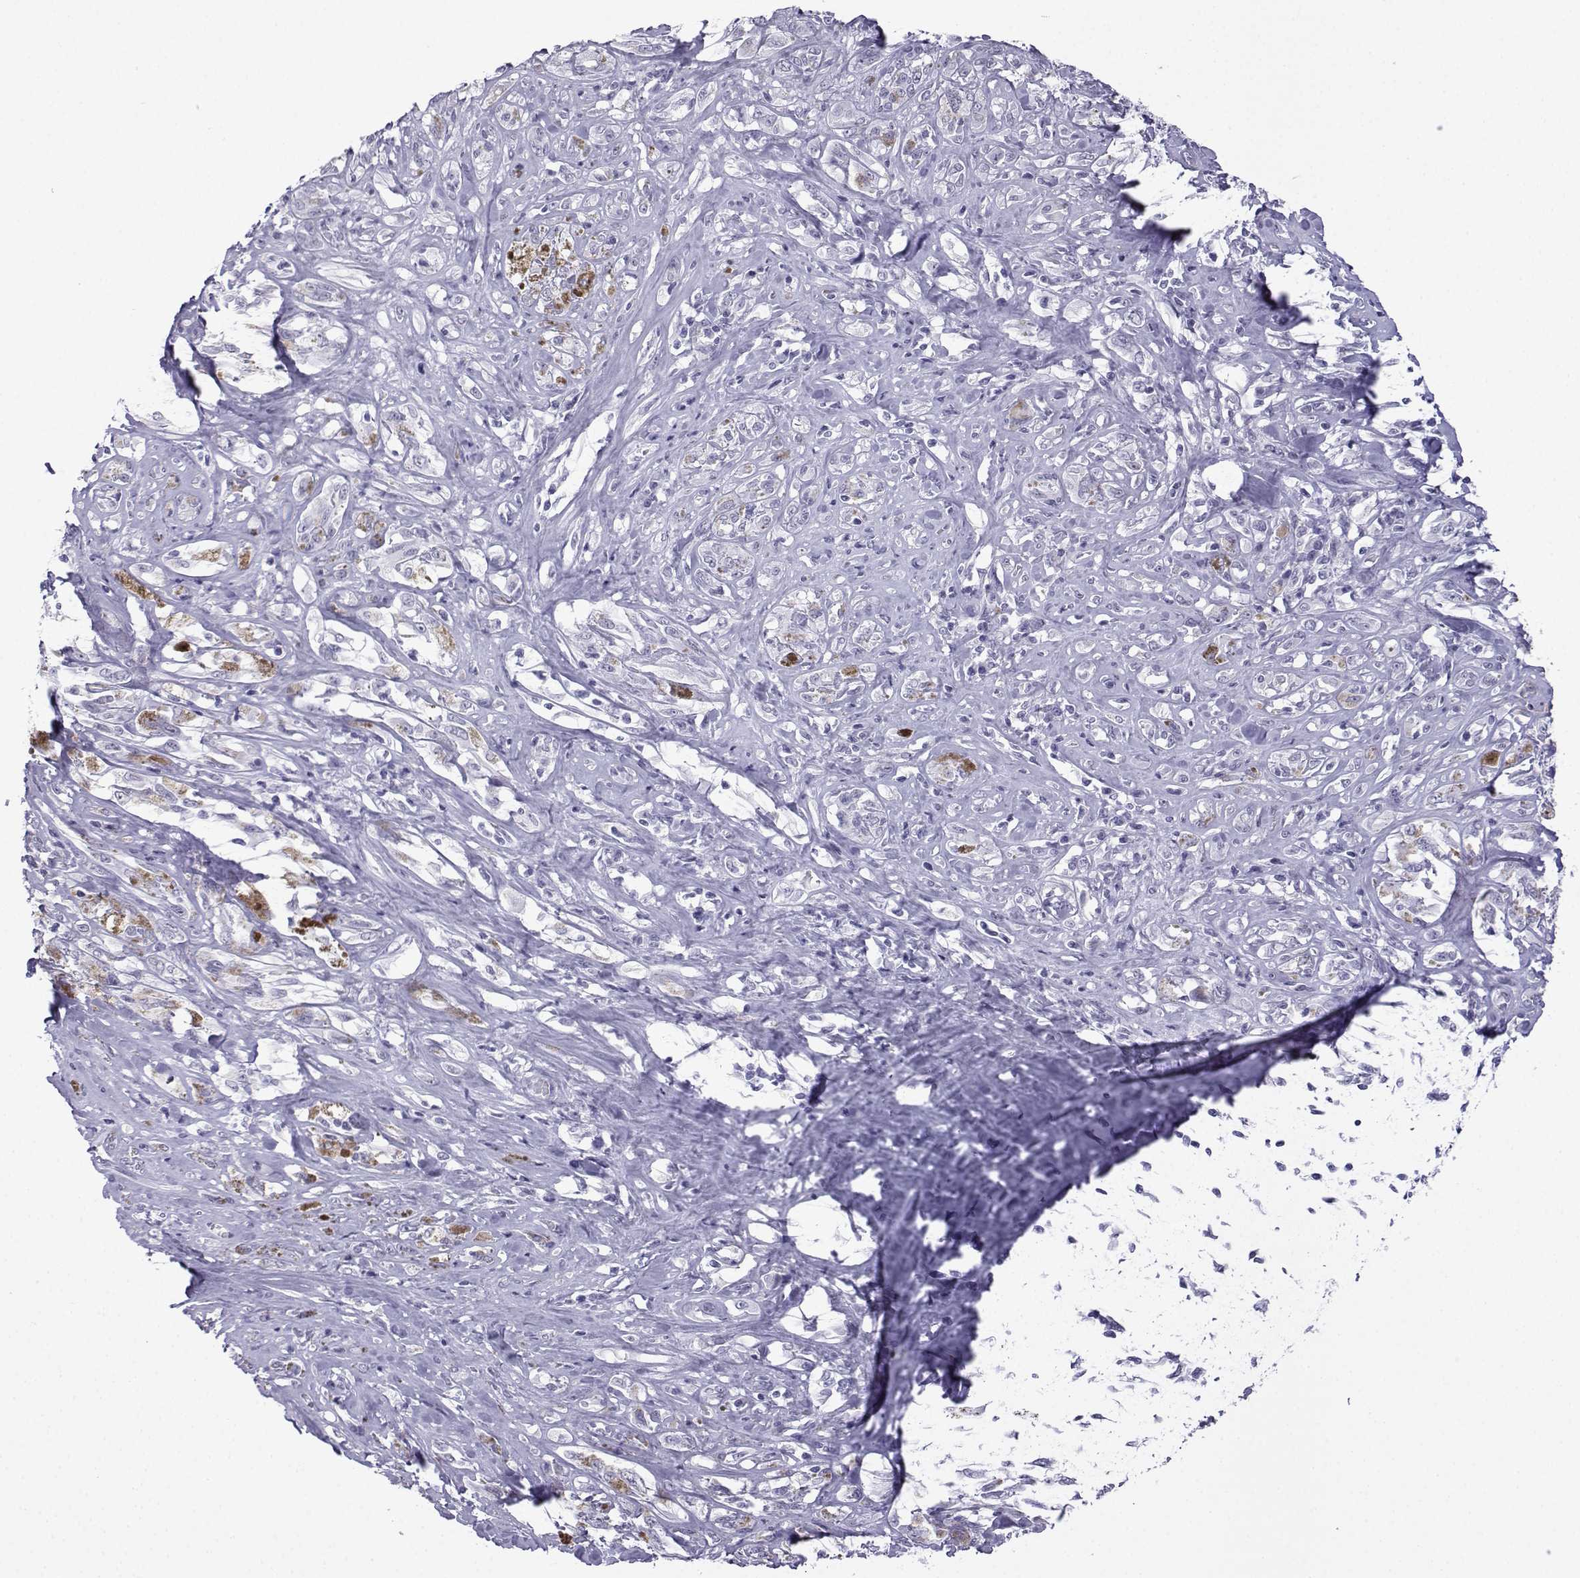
{"staining": {"intensity": "negative", "quantity": "none", "location": "none"}, "tissue": "melanoma", "cell_type": "Tumor cells", "image_type": "cancer", "snomed": [{"axis": "morphology", "description": "Malignant melanoma, NOS"}, {"axis": "topography", "description": "Skin"}], "caption": "Malignant melanoma stained for a protein using immunohistochemistry displays no expression tumor cells.", "gene": "MRGBP", "patient": {"sex": "female", "age": 91}}